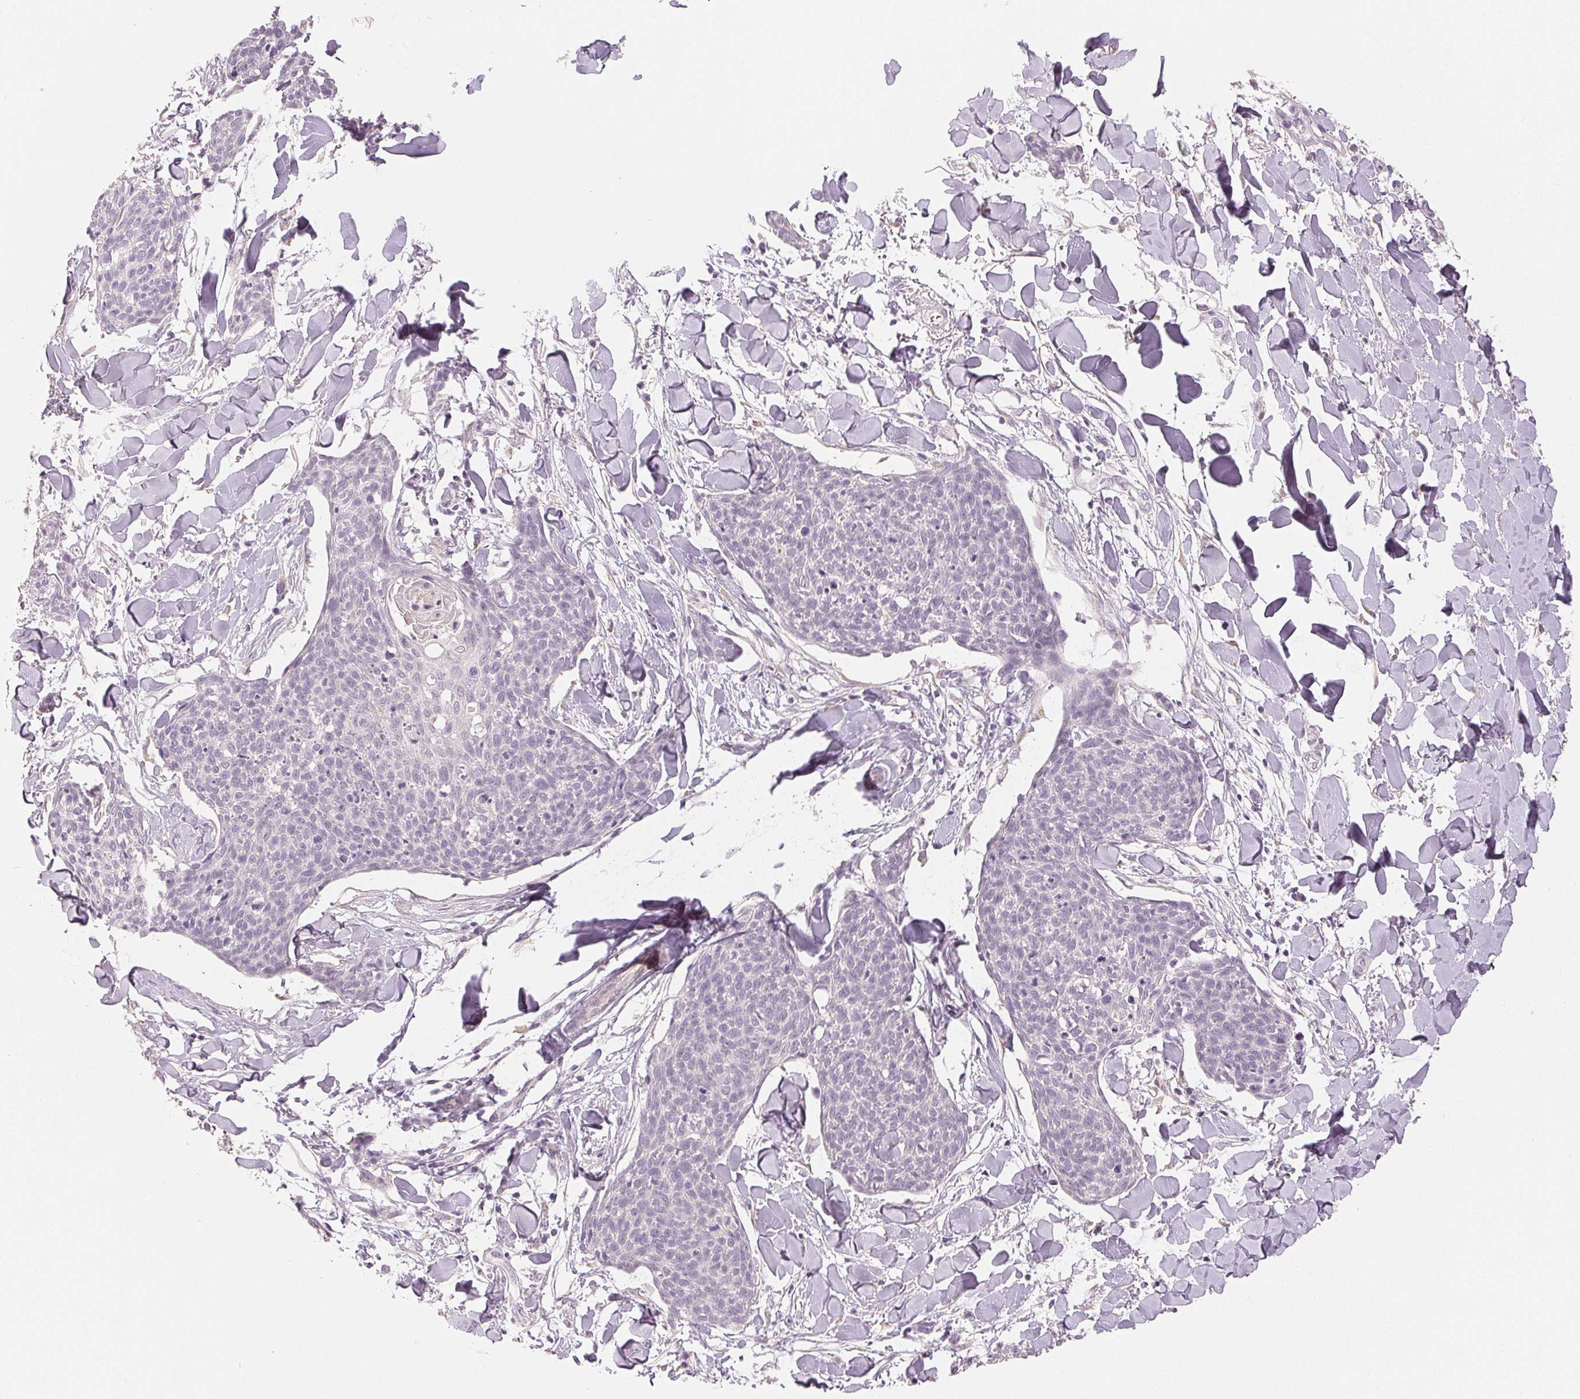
{"staining": {"intensity": "negative", "quantity": "none", "location": "none"}, "tissue": "skin cancer", "cell_type": "Tumor cells", "image_type": "cancer", "snomed": [{"axis": "morphology", "description": "Squamous cell carcinoma, NOS"}, {"axis": "topography", "description": "Skin"}, {"axis": "topography", "description": "Vulva"}], "caption": "Immunohistochemistry (IHC) histopathology image of squamous cell carcinoma (skin) stained for a protein (brown), which exhibits no expression in tumor cells.", "gene": "MAP1LC3A", "patient": {"sex": "female", "age": 75}}